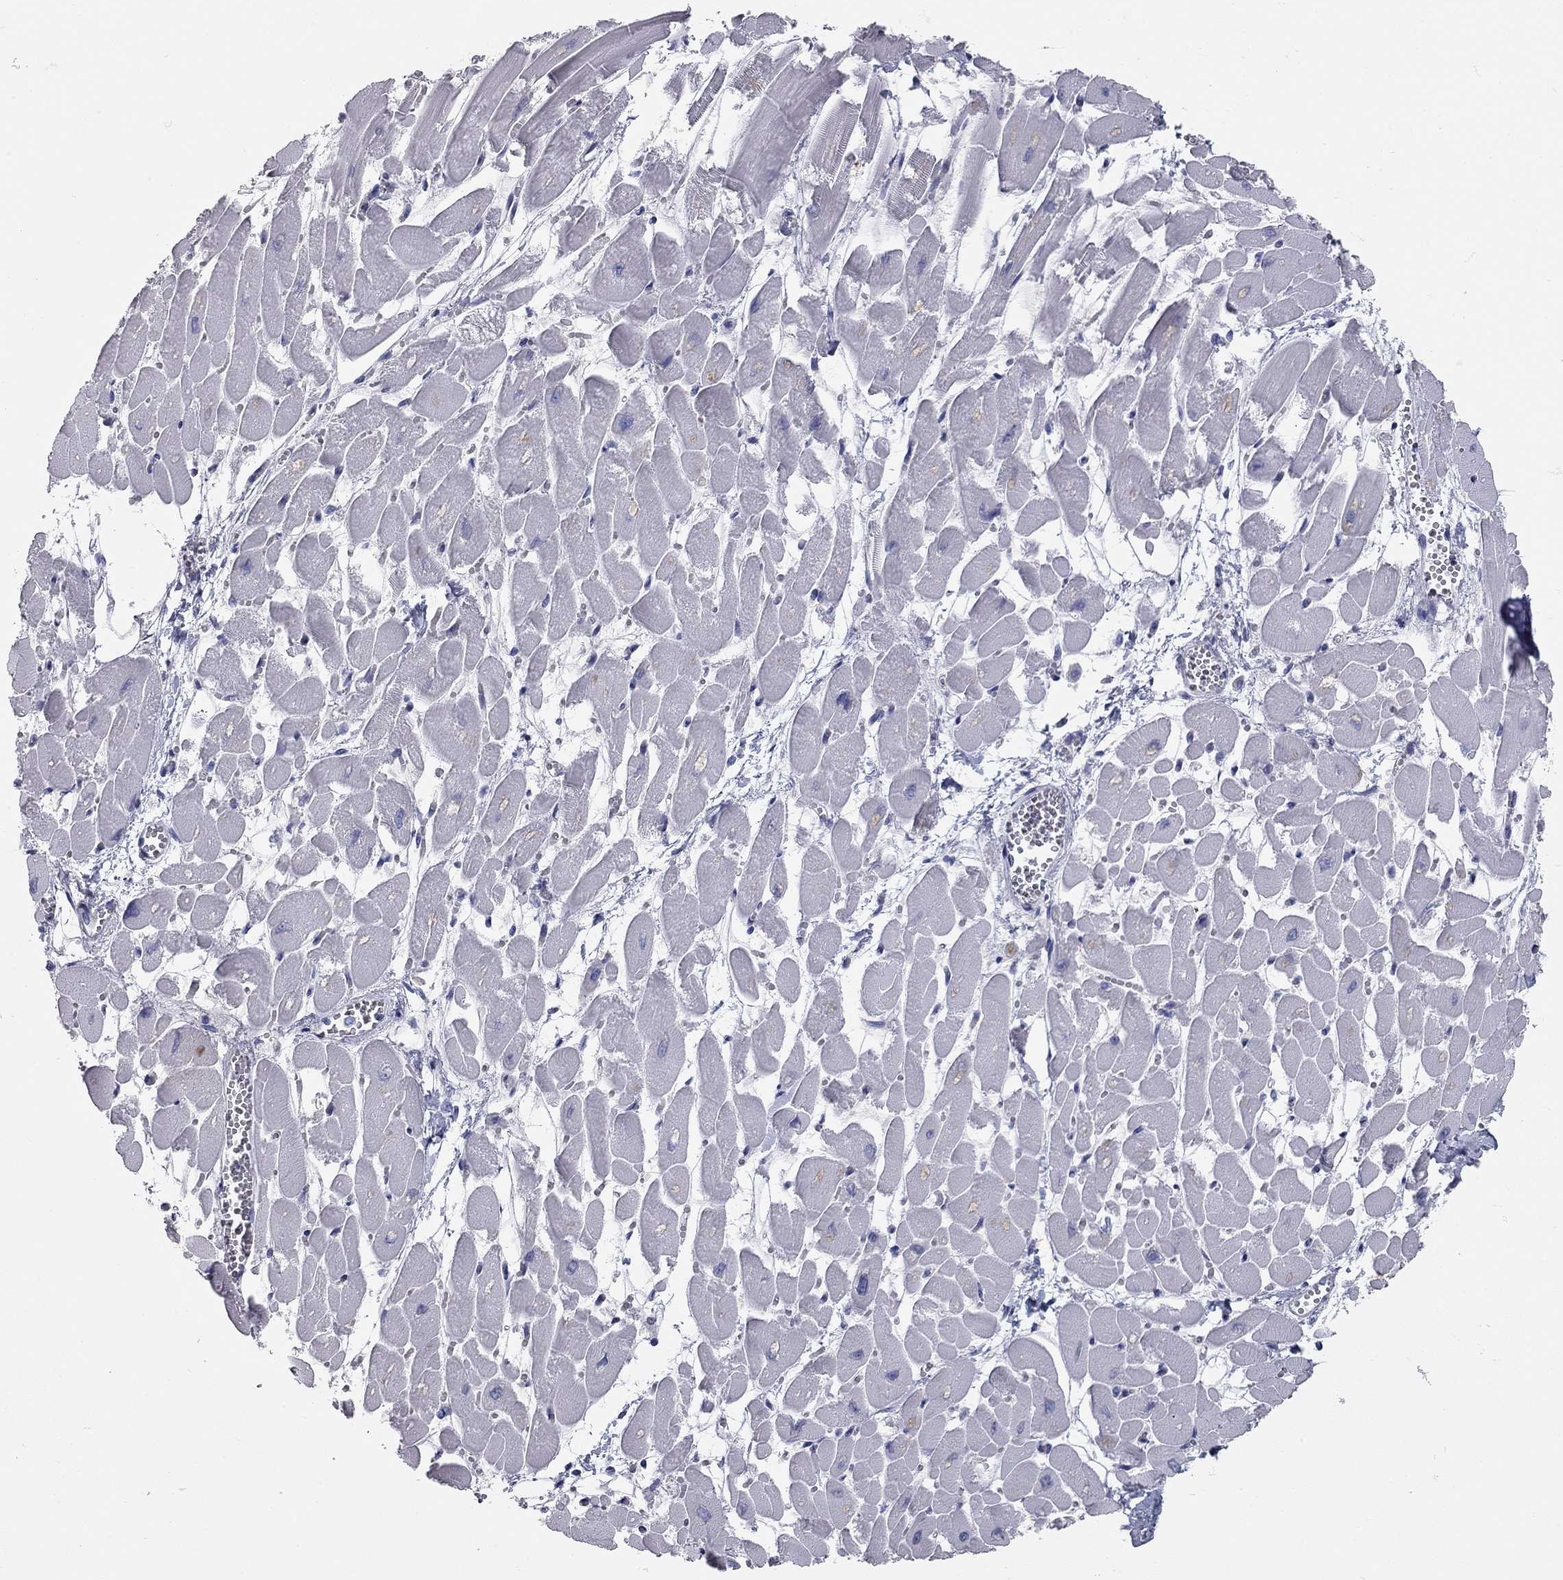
{"staining": {"intensity": "negative", "quantity": "none", "location": "none"}, "tissue": "heart muscle", "cell_type": "Cardiomyocytes", "image_type": "normal", "snomed": [{"axis": "morphology", "description": "Normal tissue, NOS"}, {"axis": "topography", "description": "Heart"}], "caption": "A photomicrograph of heart muscle stained for a protein demonstrates no brown staining in cardiomyocytes. (DAB immunohistochemistry (IHC), high magnification).", "gene": "XAGE2", "patient": {"sex": "female", "age": 52}}